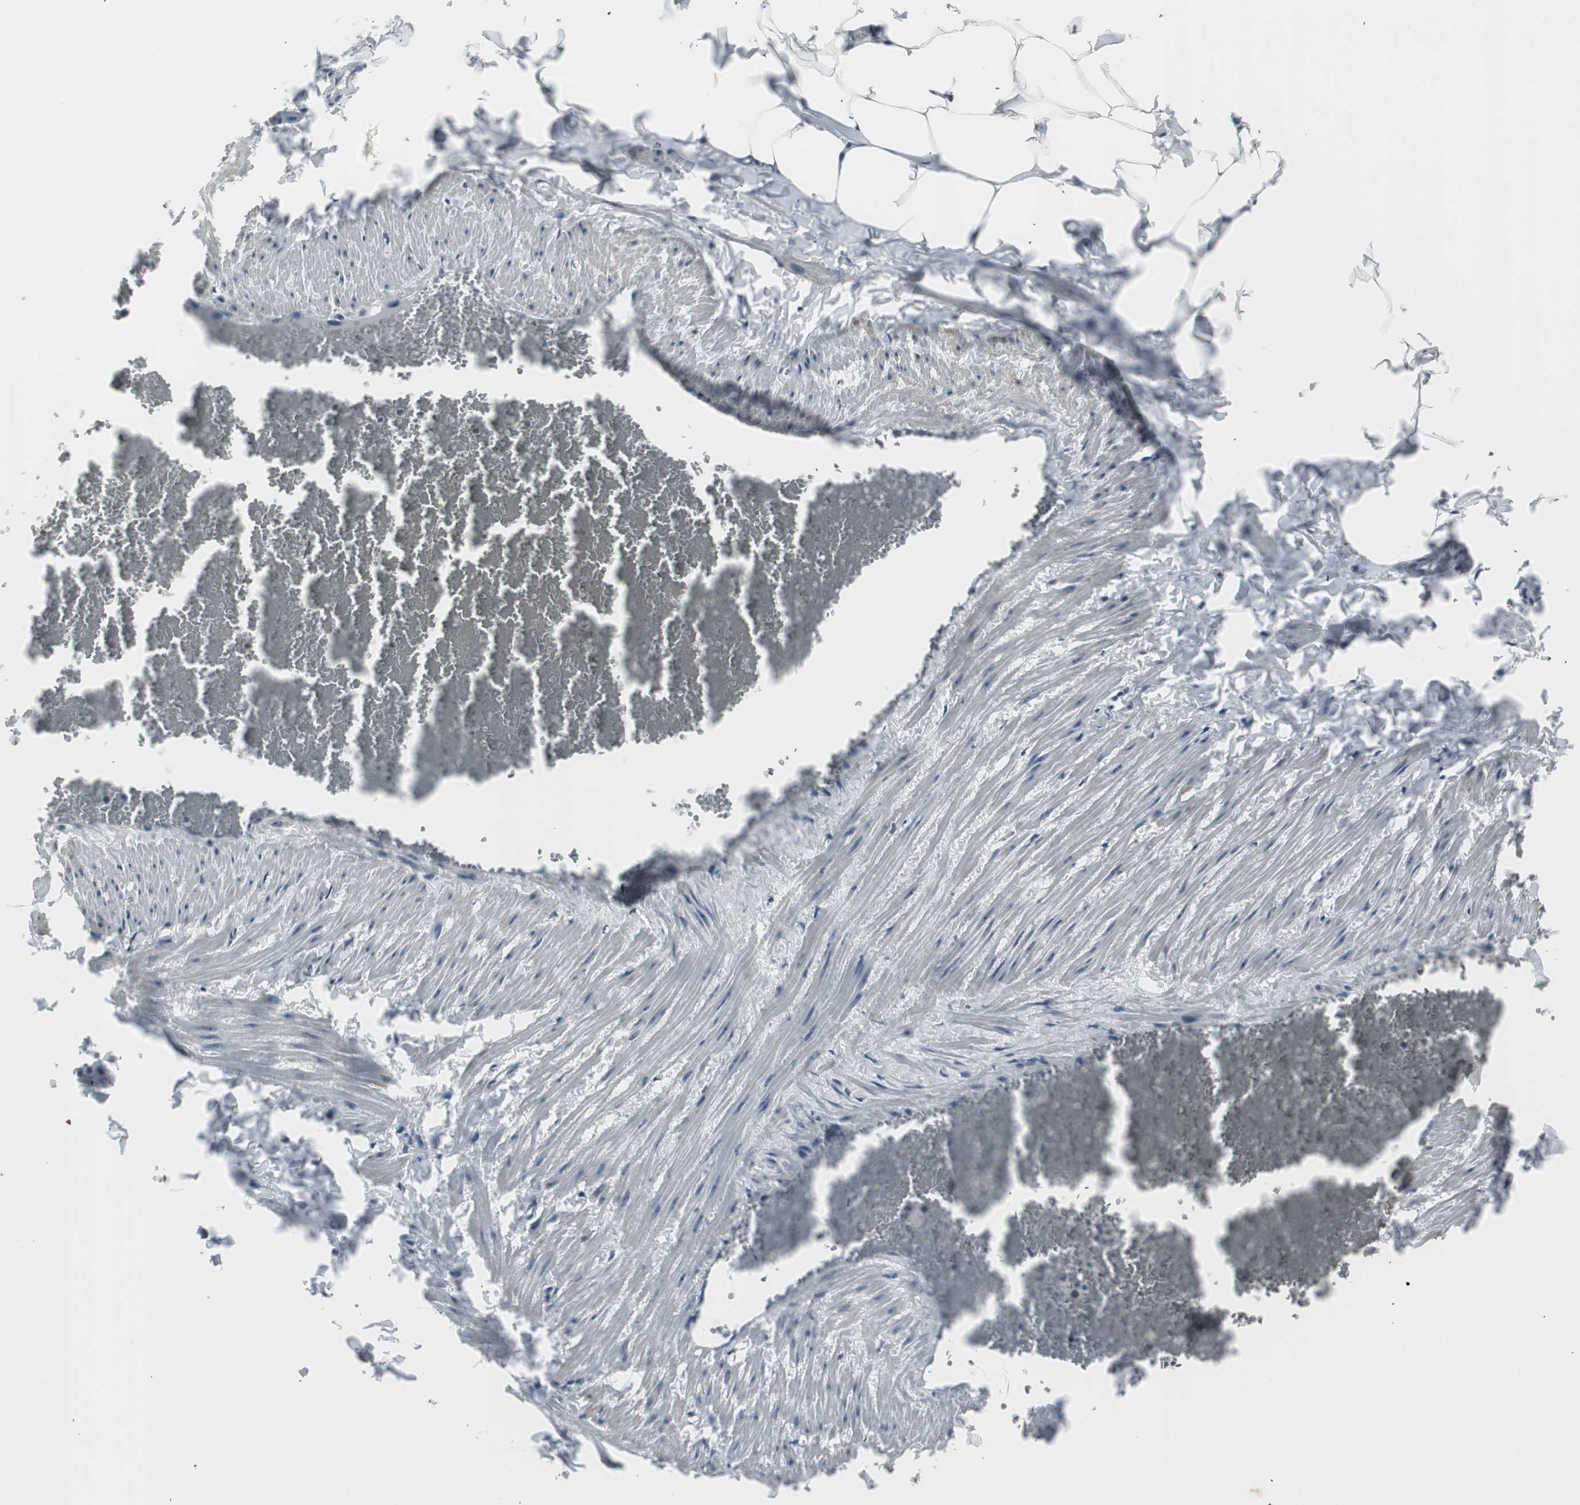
{"staining": {"intensity": "moderate", "quantity": "25%-75%", "location": "cytoplasmic/membranous,nuclear"}, "tissue": "adipose tissue", "cell_type": "Adipocytes", "image_type": "normal", "snomed": [{"axis": "morphology", "description": "Normal tissue, NOS"}, {"axis": "topography", "description": "Vascular tissue"}], "caption": "IHC histopathology image of benign human adipose tissue stained for a protein (brown), which reveals medium levels of moderate cytoplasmic/membranous,nuclear positivity in approximately 25%-75% of adipocytes.", "gene": "MPG", "patient": {"sex": "male", "age": 41}}